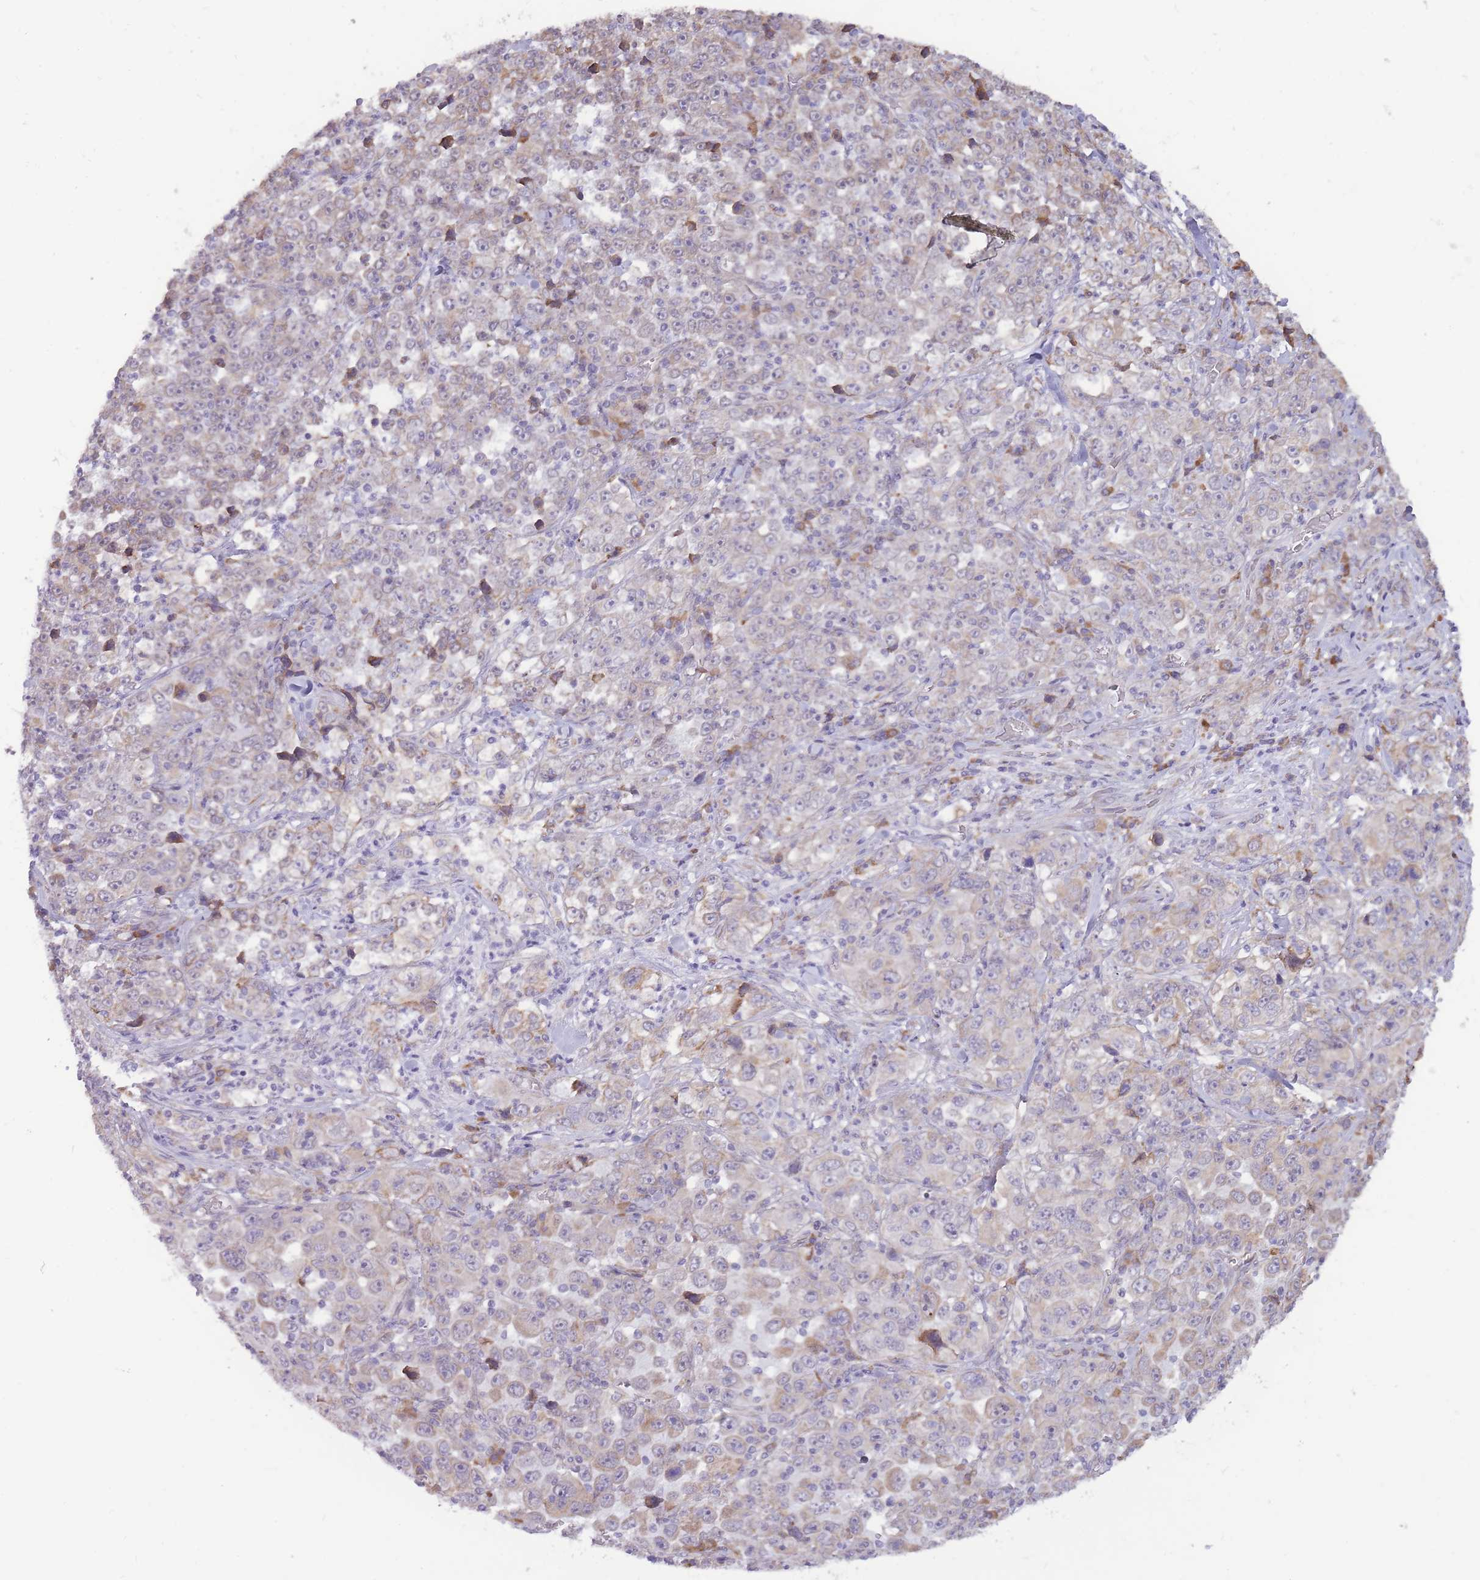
{"staining": {"intensity": "weak", "quantity": "<25%", "location": "cytoplasmic/membranous"}, "tissue": "stomach cancer", "cell_type": "Tumor cells", "image_type": "cancer", "snomed": [{"axis": "morphology", "description": "Normal tissue, NOS"}, {"axis": "morphology", "description": "Adenocarcinoma, NOS"}, {"axis": "topography", "description": "Stomach, upper"}, {"axis": "topography", "description": "Stomach"}], "caption": "A high-resolution photomicrograph shows IHC staining of stomach cancer (adenocarcinoma), which shows no significant positivity in tumor cells.", "gene": "TRAPPC5", "patient": {"sex": "male", "age": 59}}